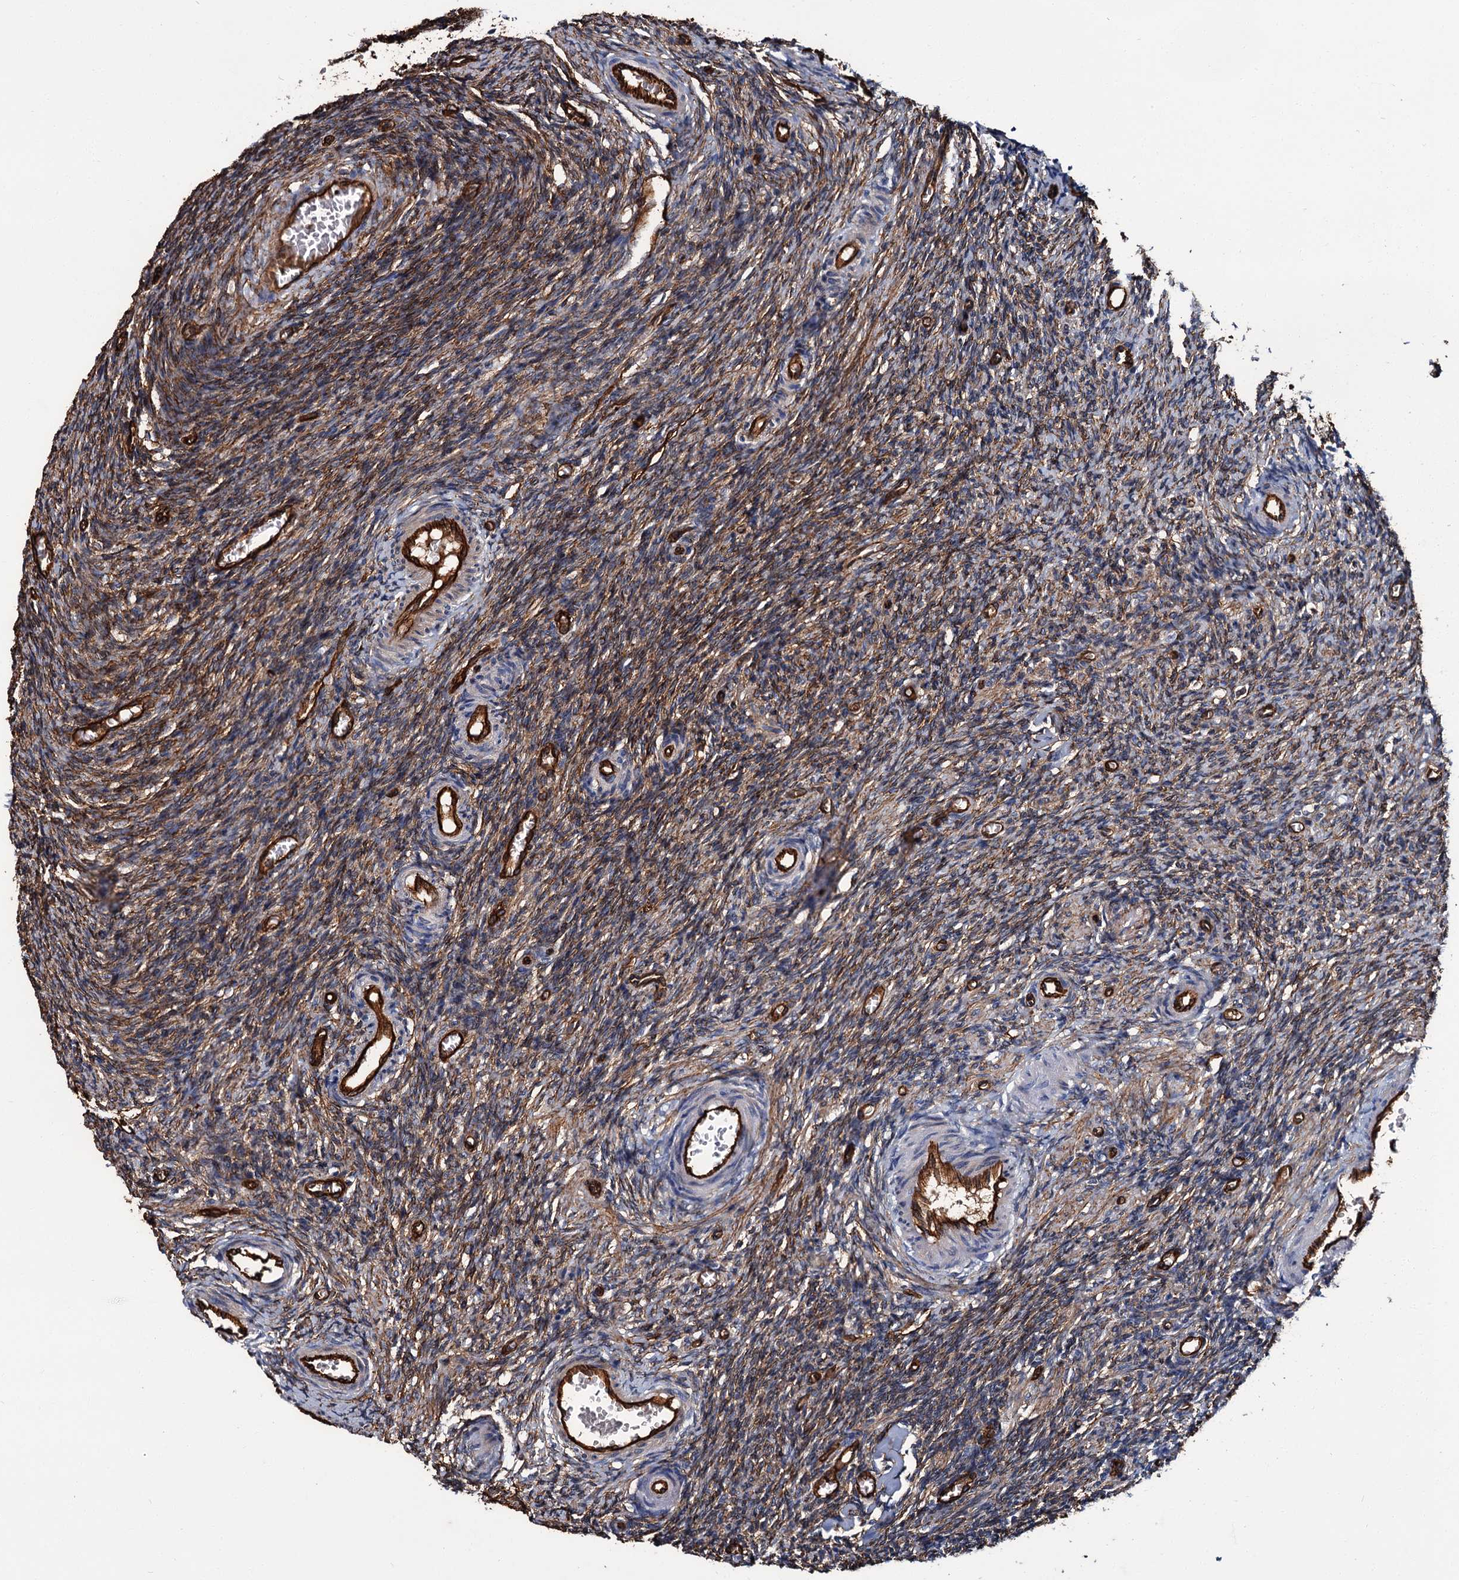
{"staining": {"intensity": "moderate", "quantity": ">75%", "location": "cytoplasmic/membranous"}, "tissue": "ovary", "cell_type": "Ovarian stroma cells", "image_type": "normal", "snomed": [{"axis": "morphology", "description": "Normal tissue, NOS"}, {"axis": "topography", "description": "Ovary"}], "caption": "Immunohistochemistry histopathology image of benign human ovary stained for a protein (brown), which exhibits medium levels of moderate cytoplasmic/membranous positivity in approximately >75% of ovarian stroma cells.", "gene": "CACNA1C", "patient": {"sex": "female", "age": 27}}